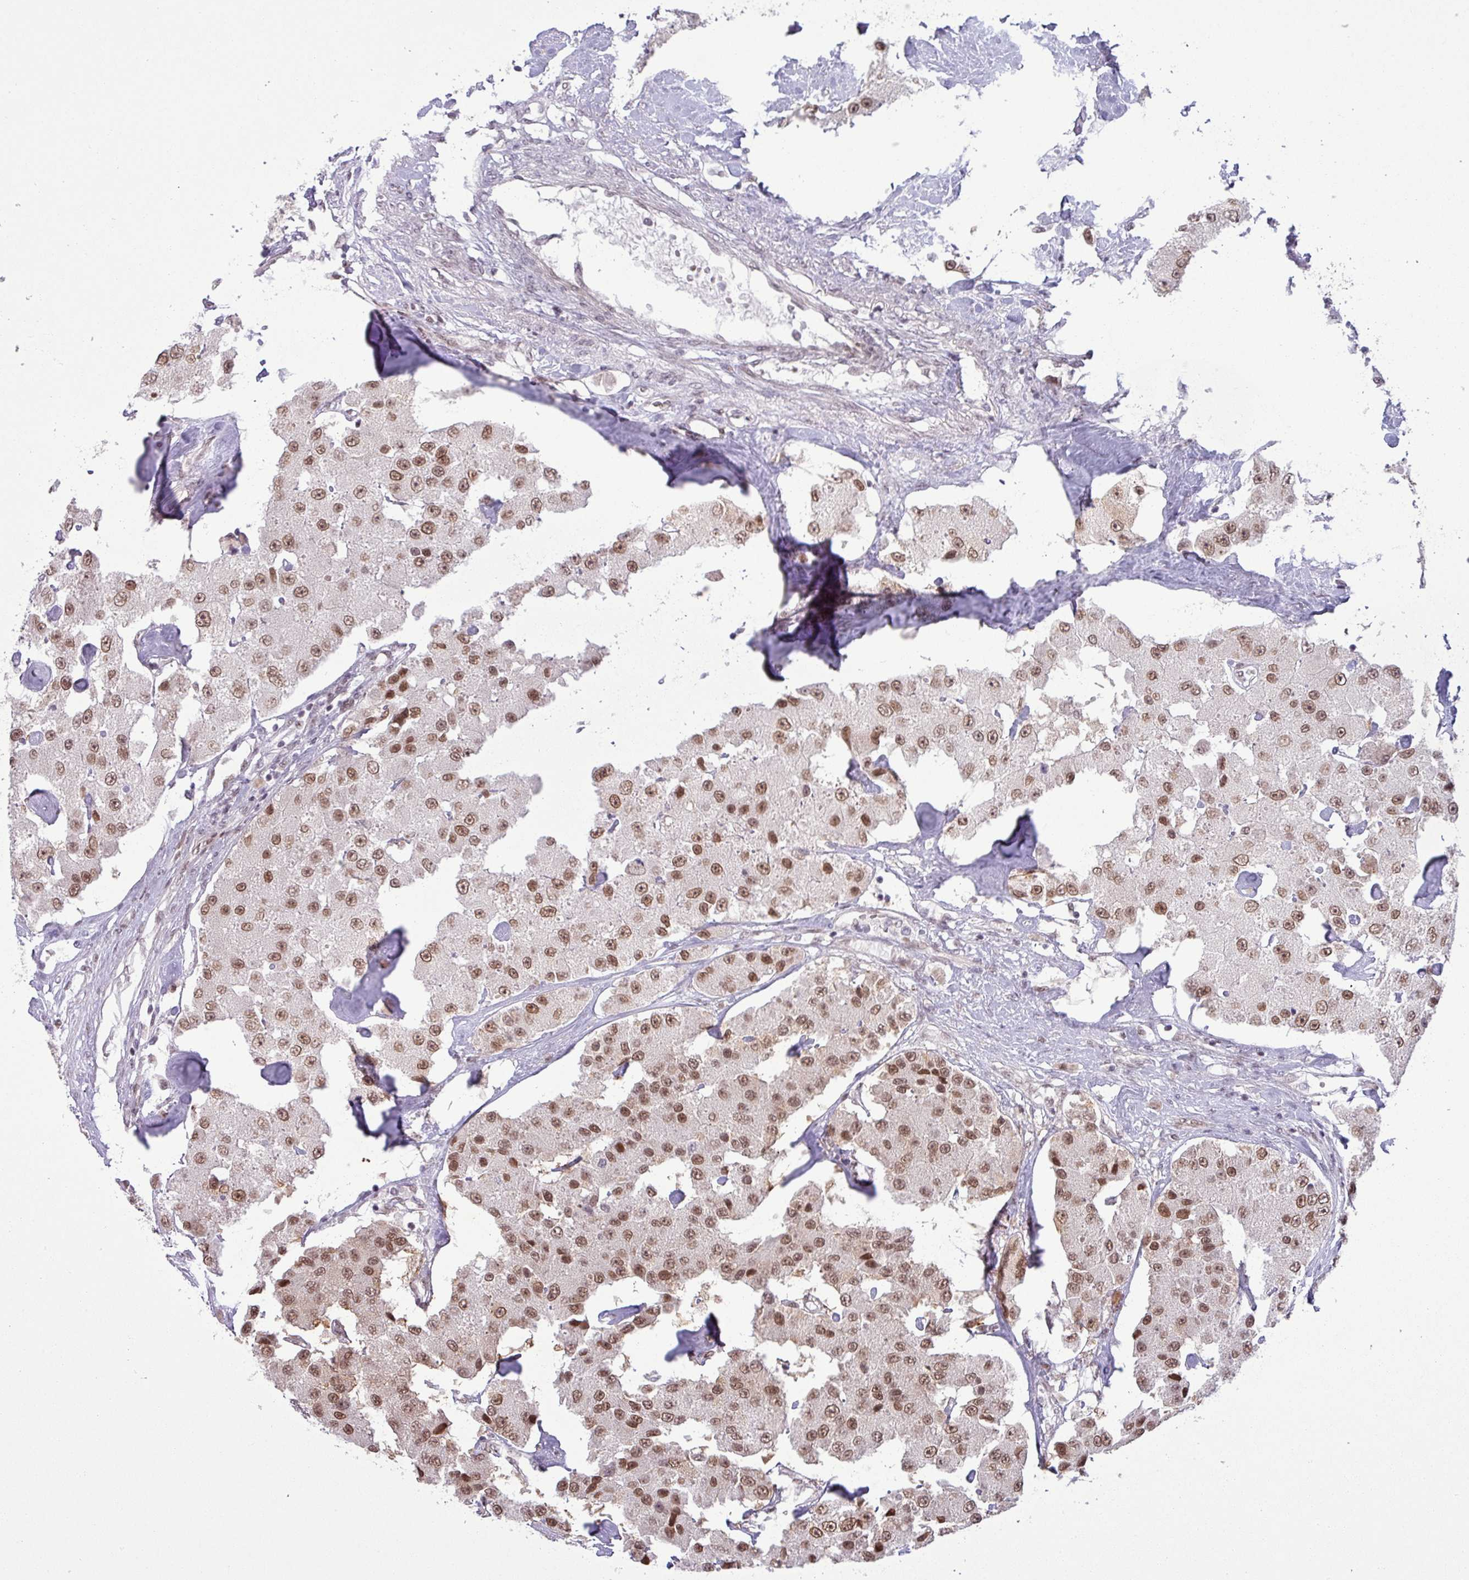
{"staining": {"intensity": "moderate", "quantity": ">75%", "location": "nuclear"}, "tissue": "carcinoid", "cell_type": "Tumor cells", "image_type": "cancer", "snomed": [{"axis": "morphology", "description": "Carcinoid, malignant, NOS"}, {"axis": "topography", "description": "Pancreas"}], "caption": "A high-resolution photomicrograph shows immunohistochemistry staining of carcinoid, which demonstrates moderate nuclear positivity in approximately >75% of tumor cells.", "gene": "PTPN20", "patient": {"sex": "male", "age": 41}}